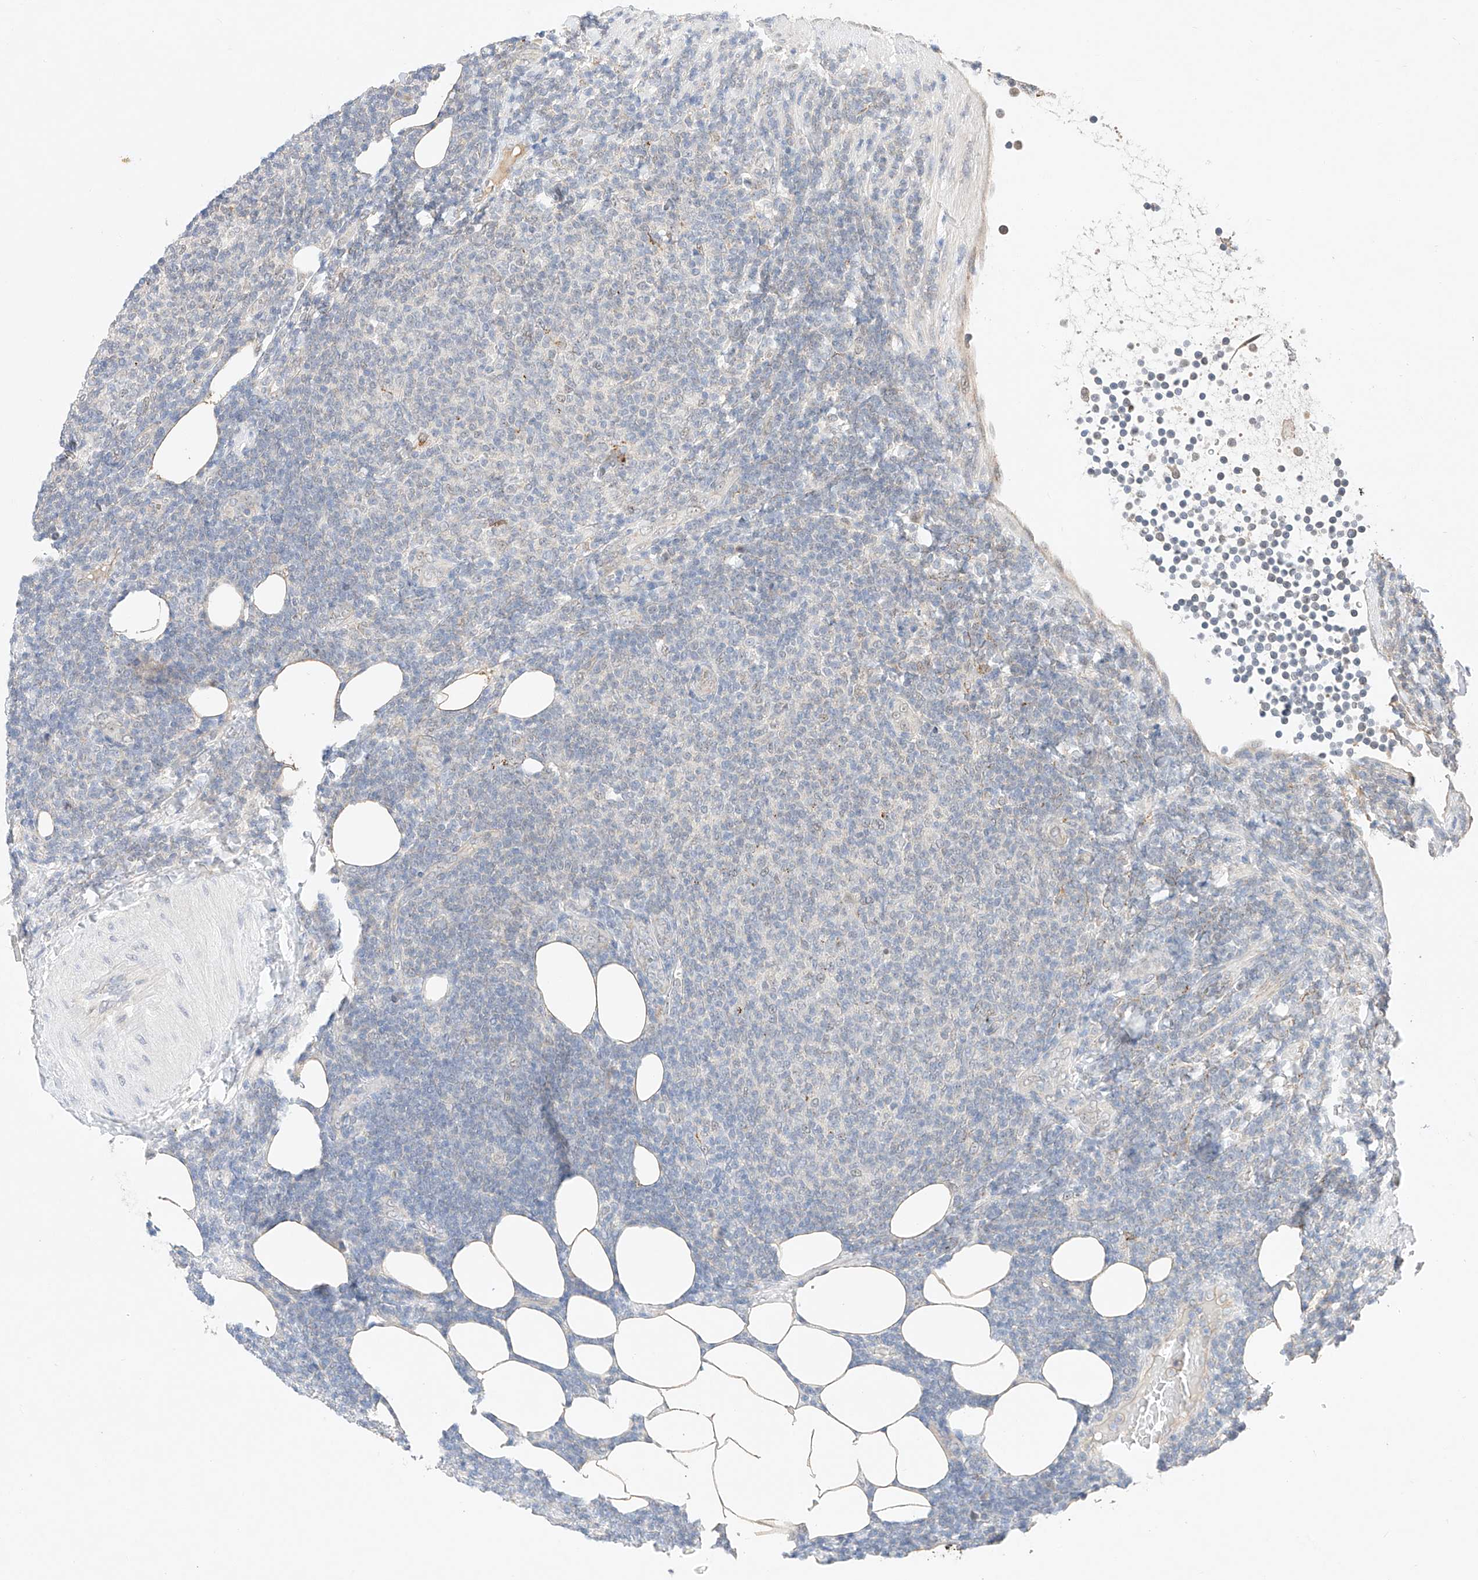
{"staining": {"intensity": "negative", "quantity": "none", "location": "none"}, "tissue": "lymphoma", "cell_type": "Tumor cells", "image_type": "cancer", "snomed": [{"axis": "morphology", "description": "Malignant lymphoma, non-Hodgkin's type, Low grade"}, {"axis": "topography", "description": "Lymph node"}], "caption": "The image shows no significant positivity in tumor cells of lymphoma.", "gene": "IL22RA2", "patient": {"sex": "male", "age": 66}}